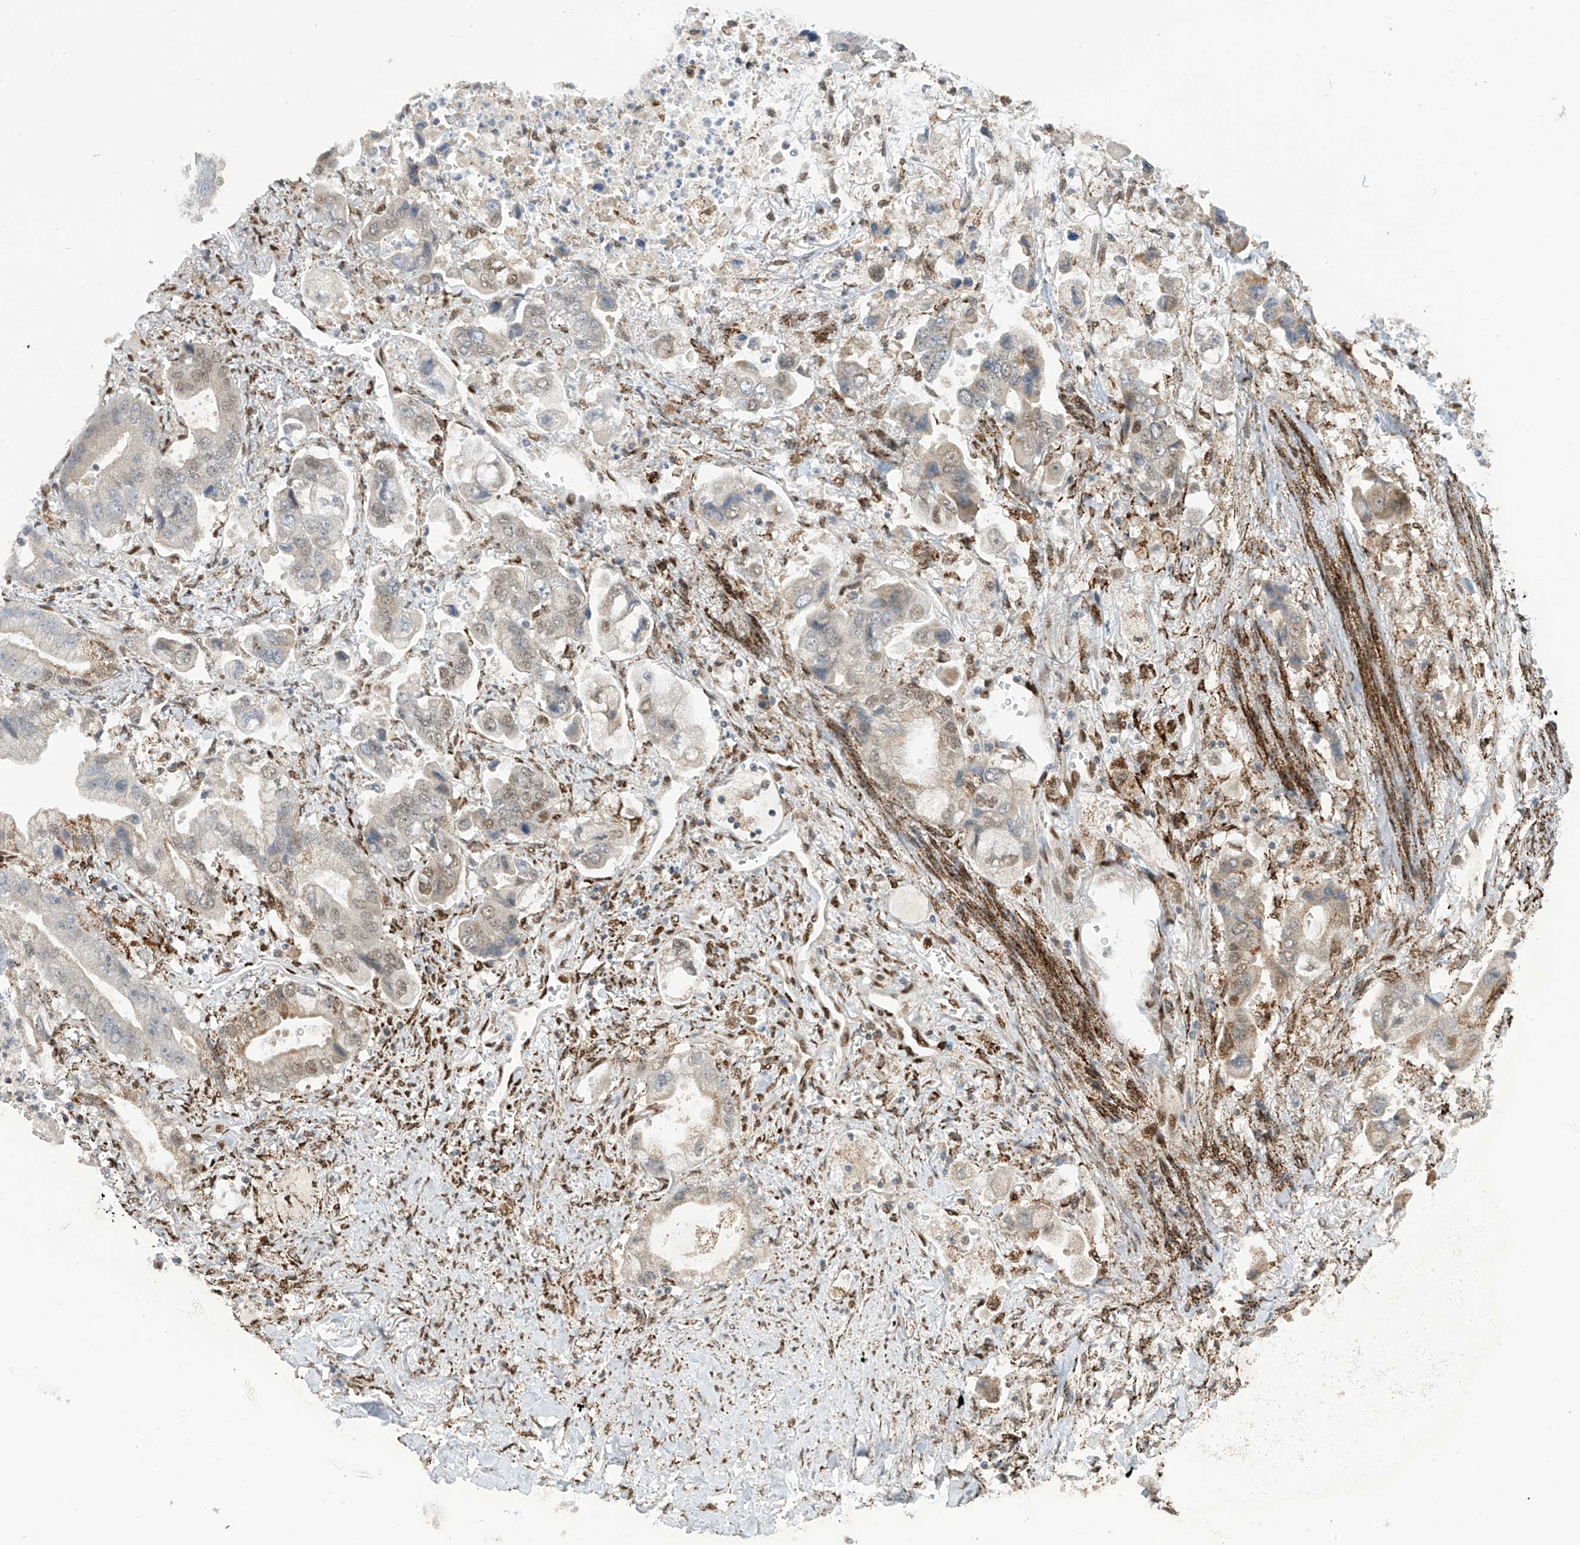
{"staining": {"intensity": "weak", "quantity": "<25%", "location": "cytoplasmic/membranous"}, "tissue": "stomach cancer", "cell_type": "Tumor cells", "image_type": "cancer", "snomed": [{"axis": "morphology", "description": "Adenocarcinoma, NOS"}, {"axis": "topography", "description": "Stomach"}], "caption": "Adenocarcinoma (stomach) was stained to show a protein in brown. There is no significant staining in tumor cells. The staining is performed using DAB brown chromogen with nuclei counter-stained in using hematoxylin.", "gene": "PM20D2", "patient": {"sex": "male", "age": 62}}